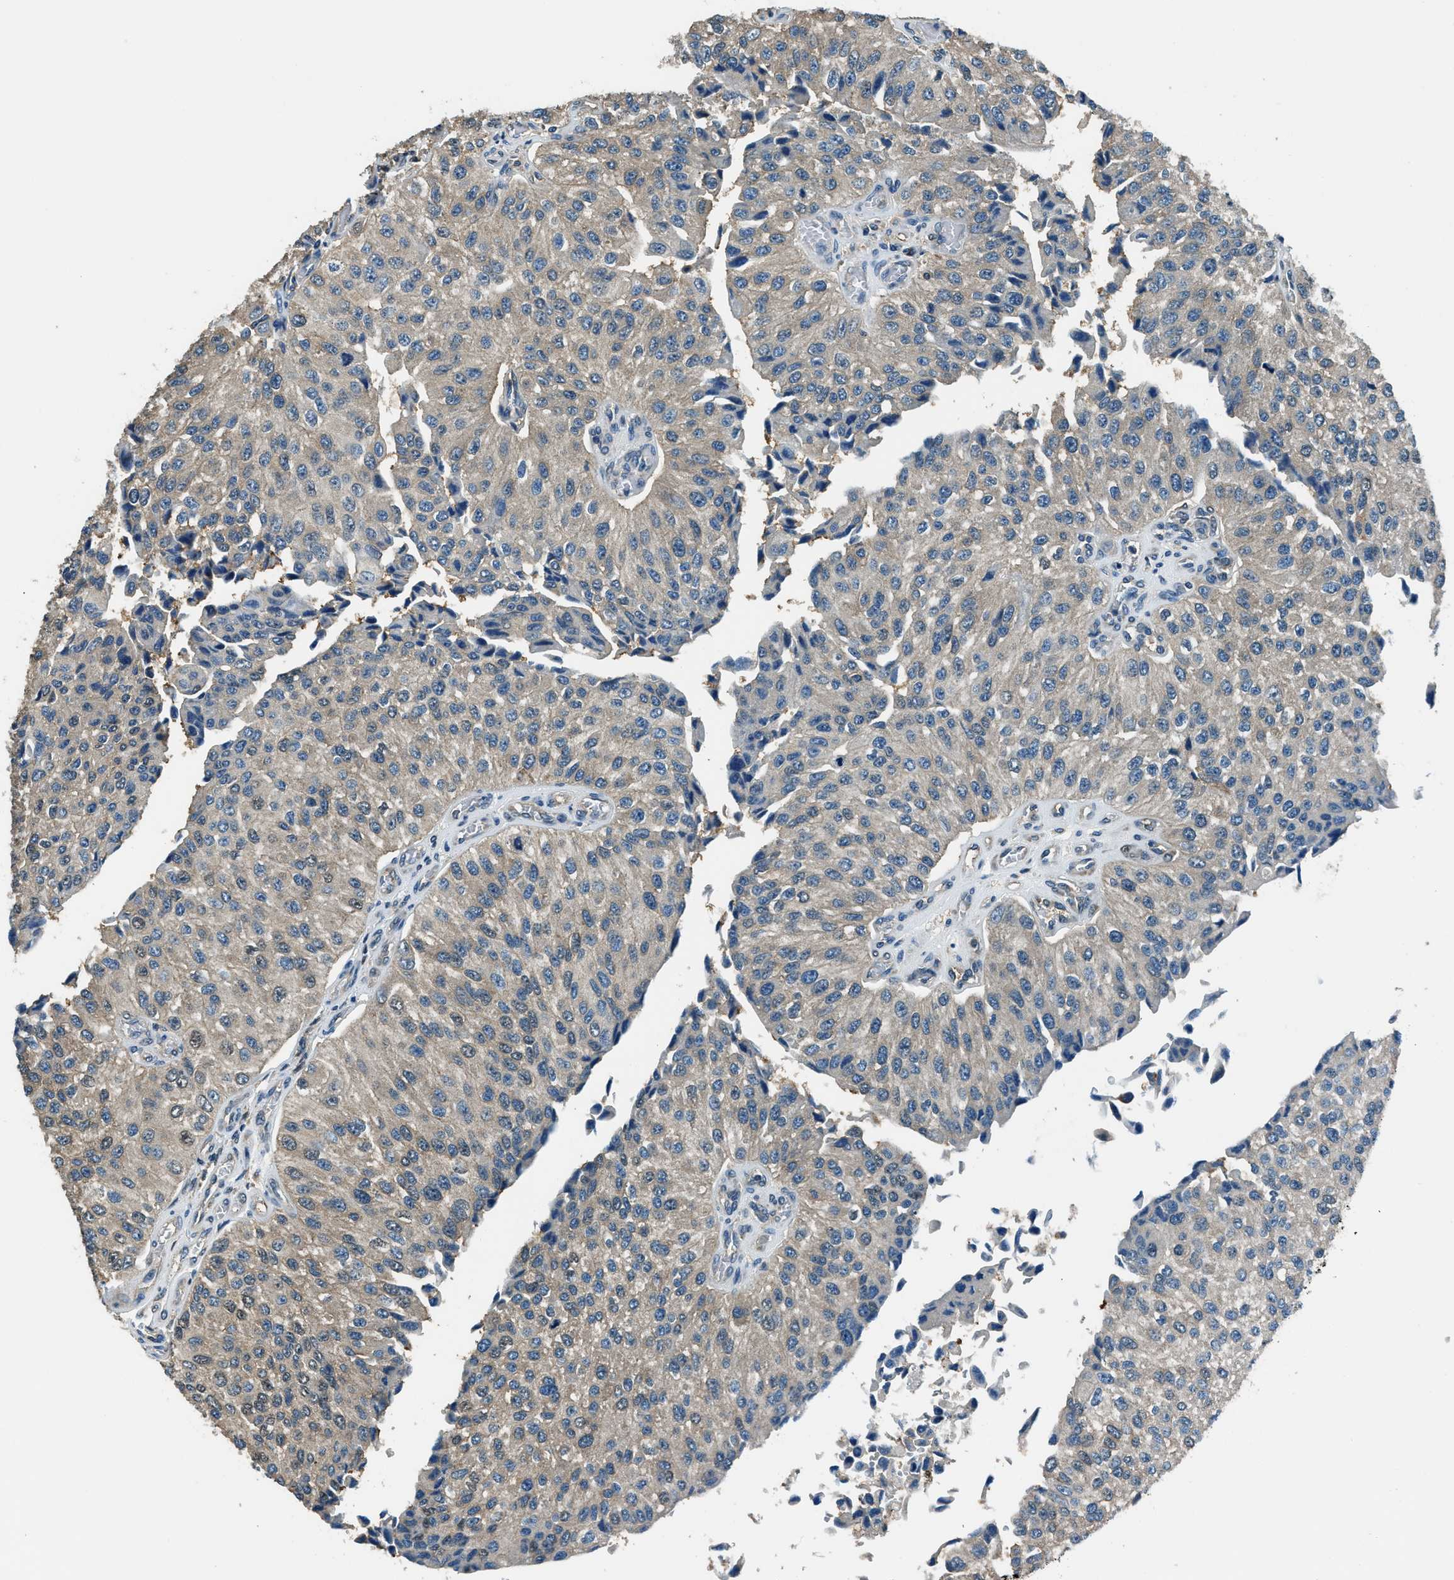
{"staining": {"intensity": "weak", "quantity": "25%-75%", "location": "cytoplasmic/membranous"}, "tissue": "urothelial cancer", "cell_type": "Tumor cells", "image_type": "cancer", "snomed": [{"axis": "morphology", "description": "Urothelial carcinoma, High grade"}, {"axis": "topography", "description": "Kidney"}, {"axis": "topography", "description": "Urinary bladder"}], "caption": "A histopathology image of human urothelial carcinoma (high-grade) stained for a protein demonstrates weak cytoplasmic/membranous brown staining in tumor cells. The protein is stained brown, and the nuclei are stained in blue (DAB IHC with brightfield microscopy, high magnification).", "gene": "ARFGAP2", "patient": {"sex": "male", "age": 77}}